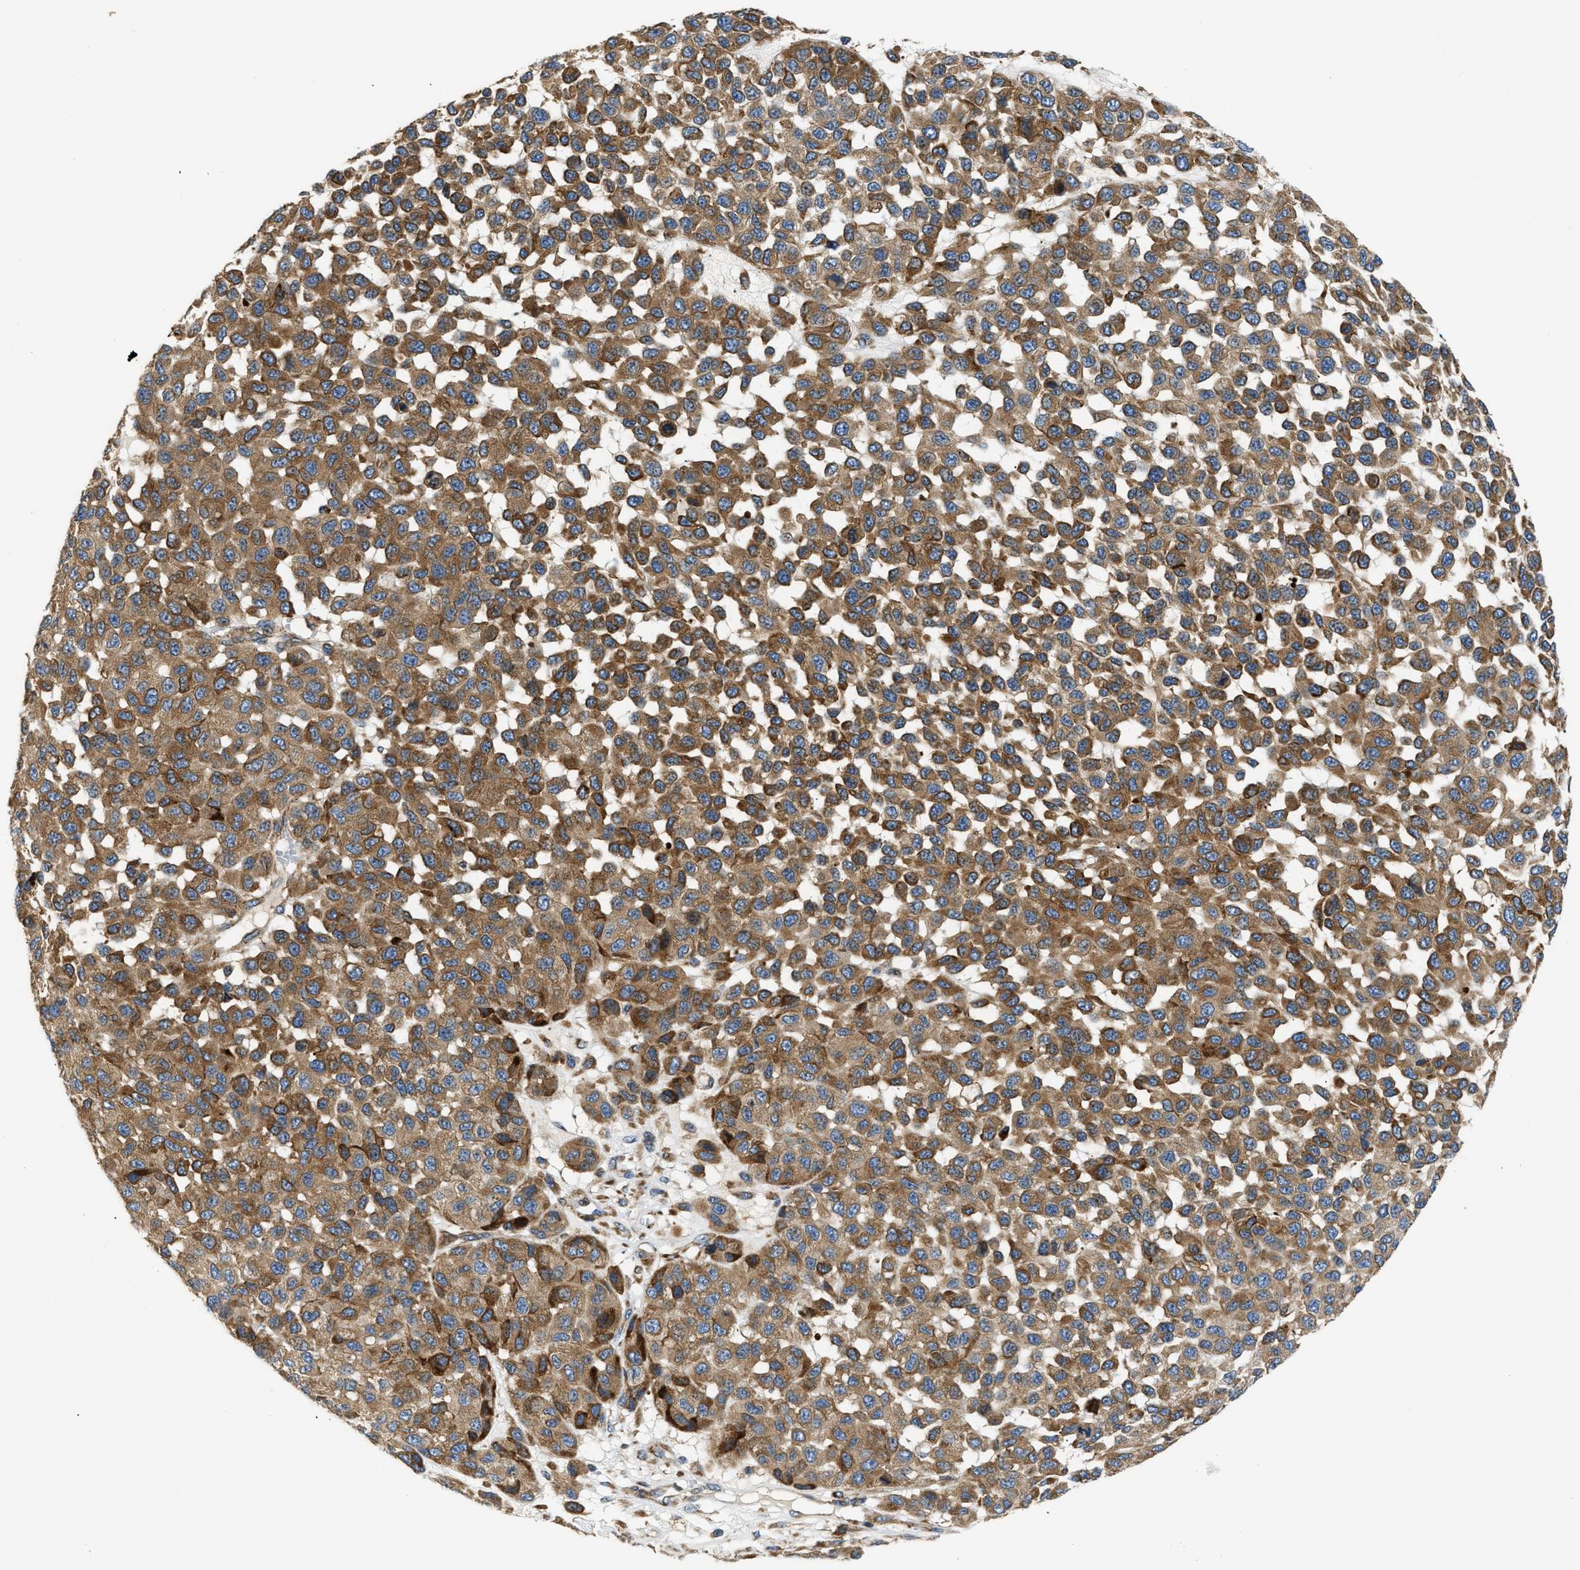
{"staining": {"intensity": "moderate", "quantity": ">75%", "location": "cytoplasmic/membranous"}, "tissue": "melanoma", "cell_type": "Tumor cells", "image_type": "cancer", "snomed": [{"axis": "morphology", "description": "Malignant melanoma, NOS"}, {"axis": "topography", "description": "Skin"}], "caption": "Immunohistochemistry histopathology image of neoplastic tissue: malignant melanoma stained using IHC shows medium levels of moderate protein expression localized specifically in the cytoplasmic/membranous of tumor cells, appearing as a cytoplasmic/membranous brown color.", "gene": "AMZ1", "patient": {"sex": "male", "age": 62}}